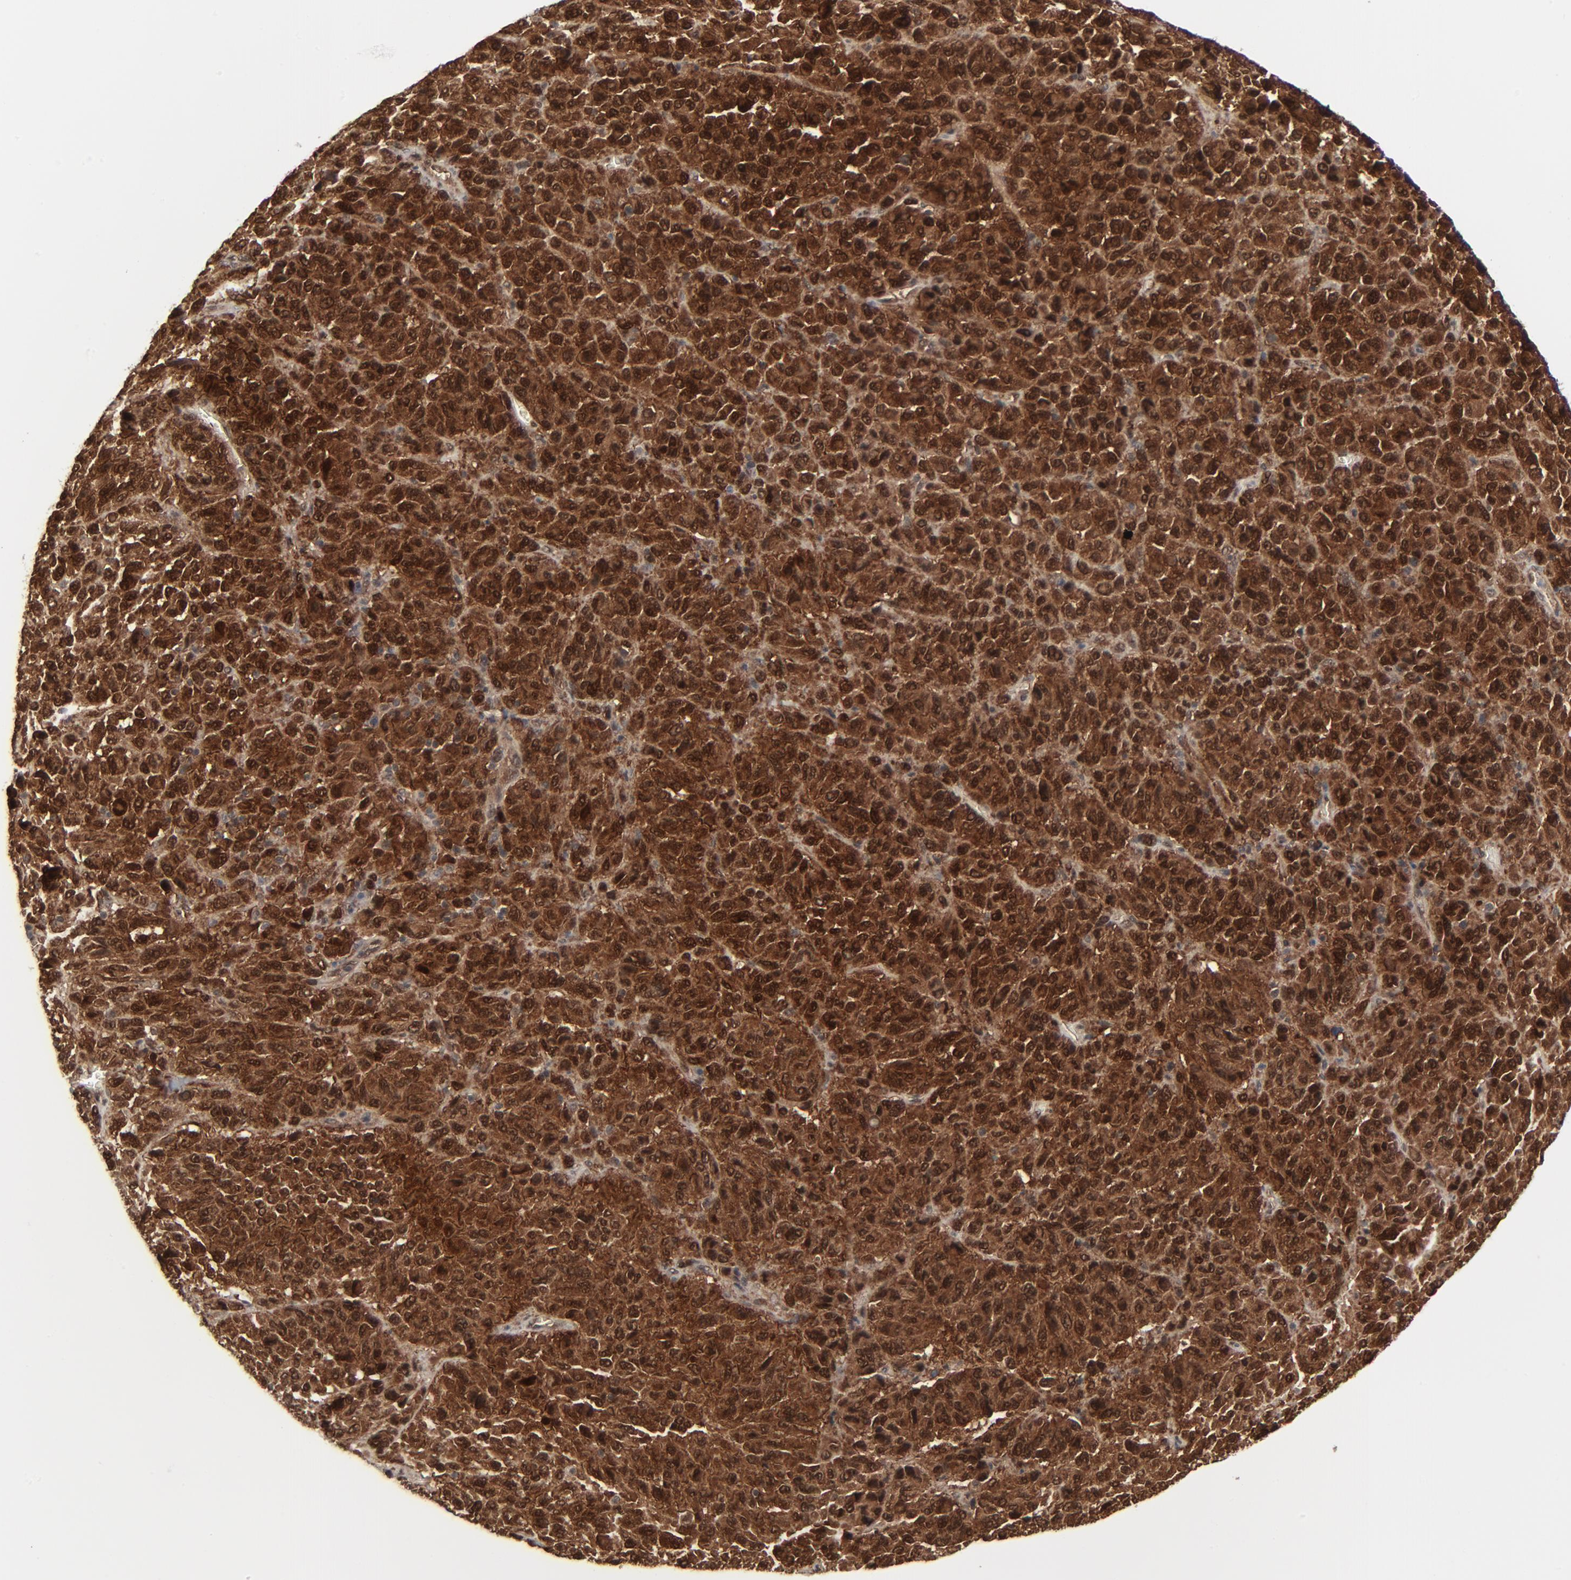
{"staining": {"intensity": "strong", "quantity": ">75%", "location": "cytoplasmic/membranous,nuclear"}, "tissue": "melanoma", "cell_type": "Tumor cells", "image_type": "cancer", "snomed": [{"axis": "morphology", "description": "Malignant melanoma, Metastatic site"}, {"axis": "topography", "description": "Lung"}], "caption": "Immunohistochemical staining of malignant melanoma (metastatic site) shows strong cytoplasmic/membranous and nuclear protein expression in approximately >75% of tumor cells. Nuclei are stained in blue.", "gene": "AKT1", "patient": {"sex": "male", "age": 64}}